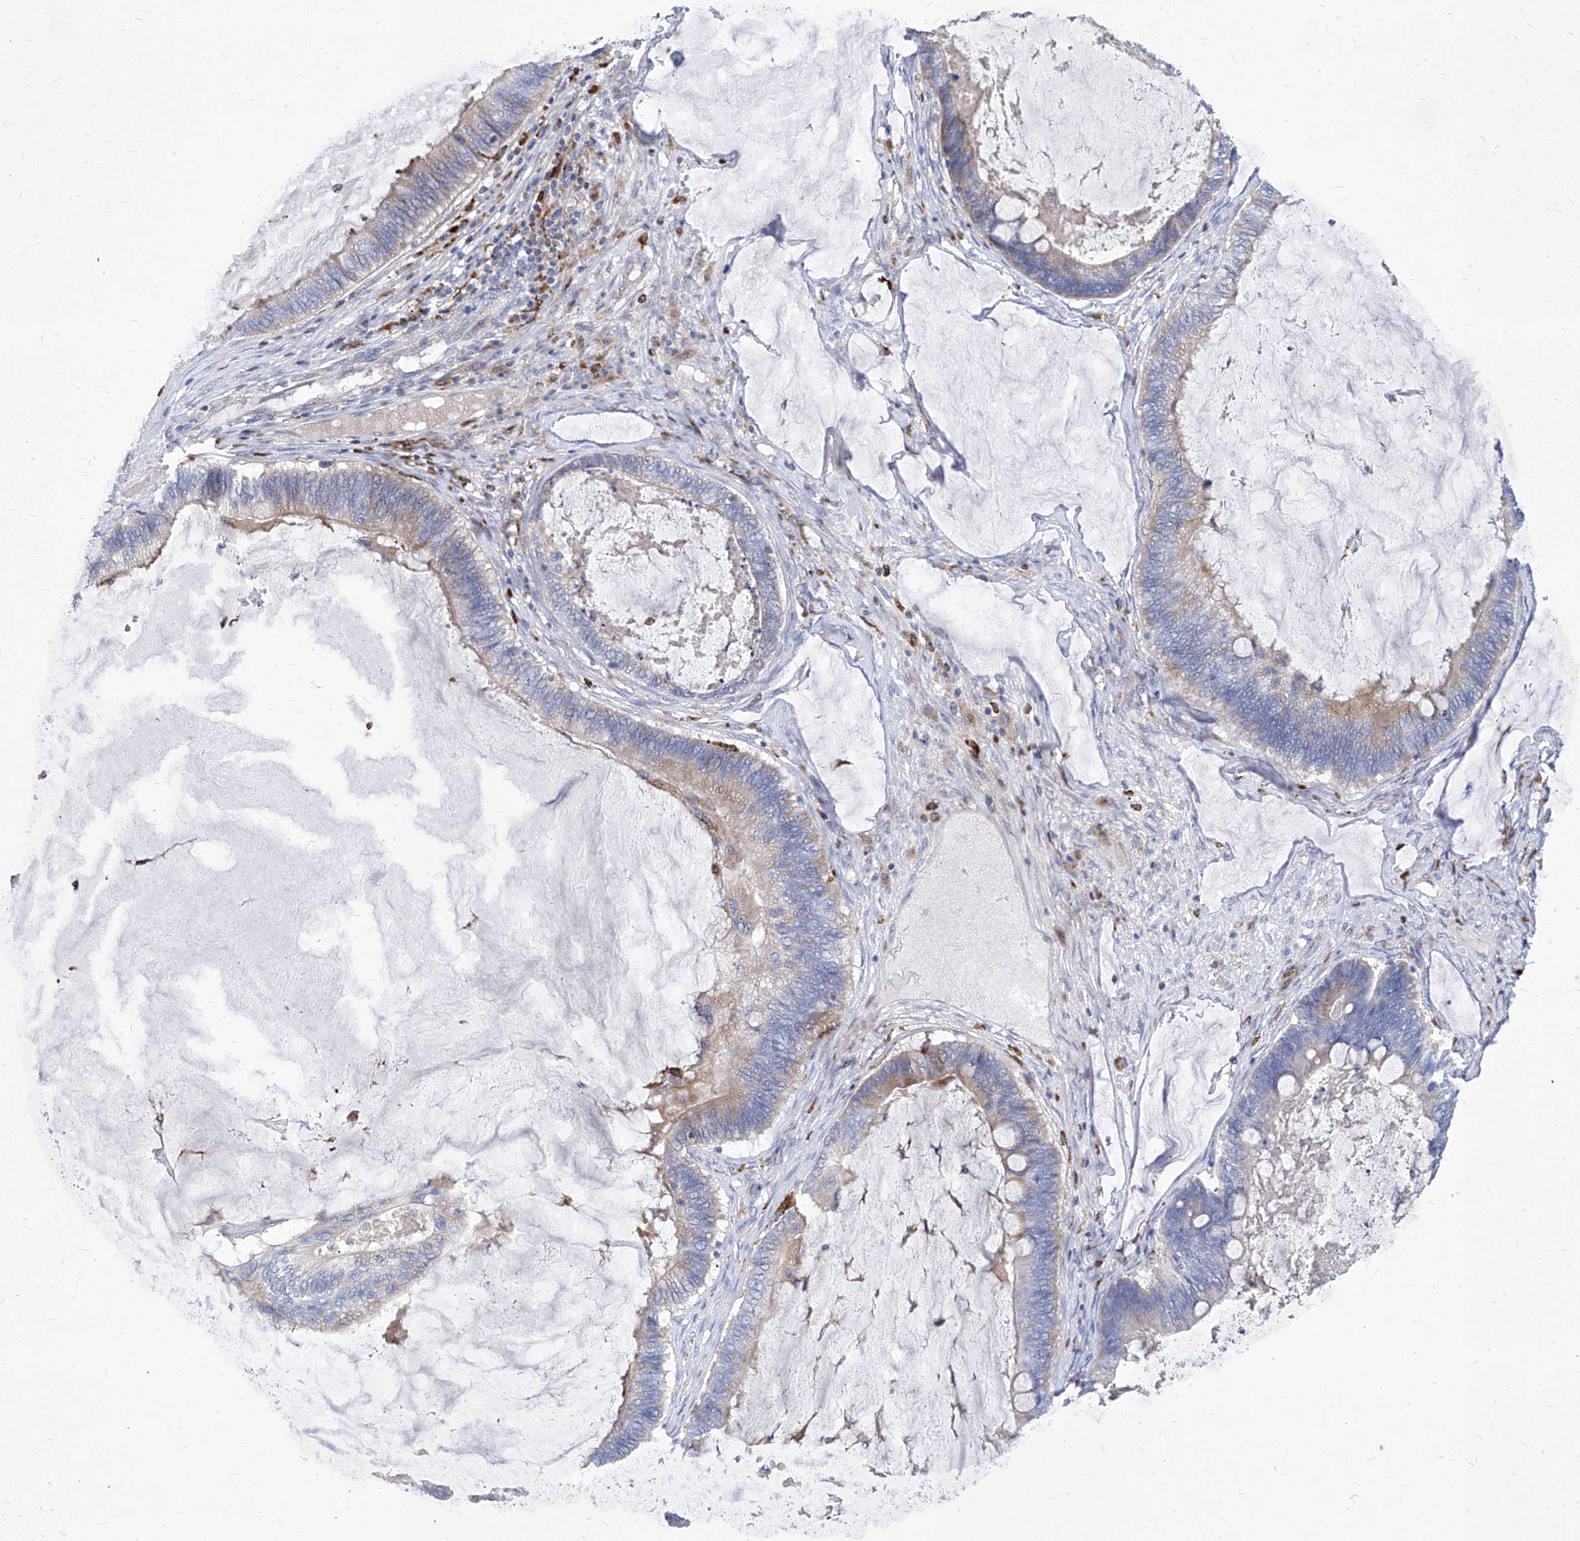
{"staining": {"intensity": "weak", "quantity": "<25%", "location": "cytoplasmic/membranous"}, "tissue": "ovarian cancer", "cell_type": "Tumor cells", "image_type": "cancer", "snomed": [{"axis": "morphology", "description": "Cystadenocarcinoma, mucinous, NOS"}, {"axis": "topography", "description": "Ovary"}], "caption": "An IHC histopathology image of ovarian cancer (mucinous cystadenocarcinoma) is shown. There is no staining in tumor cells of ovarian cancer (mucinous cystadenocarcinoma).", "gene": "UBOX5", "patient": {"sex": "female", "age": 61}}